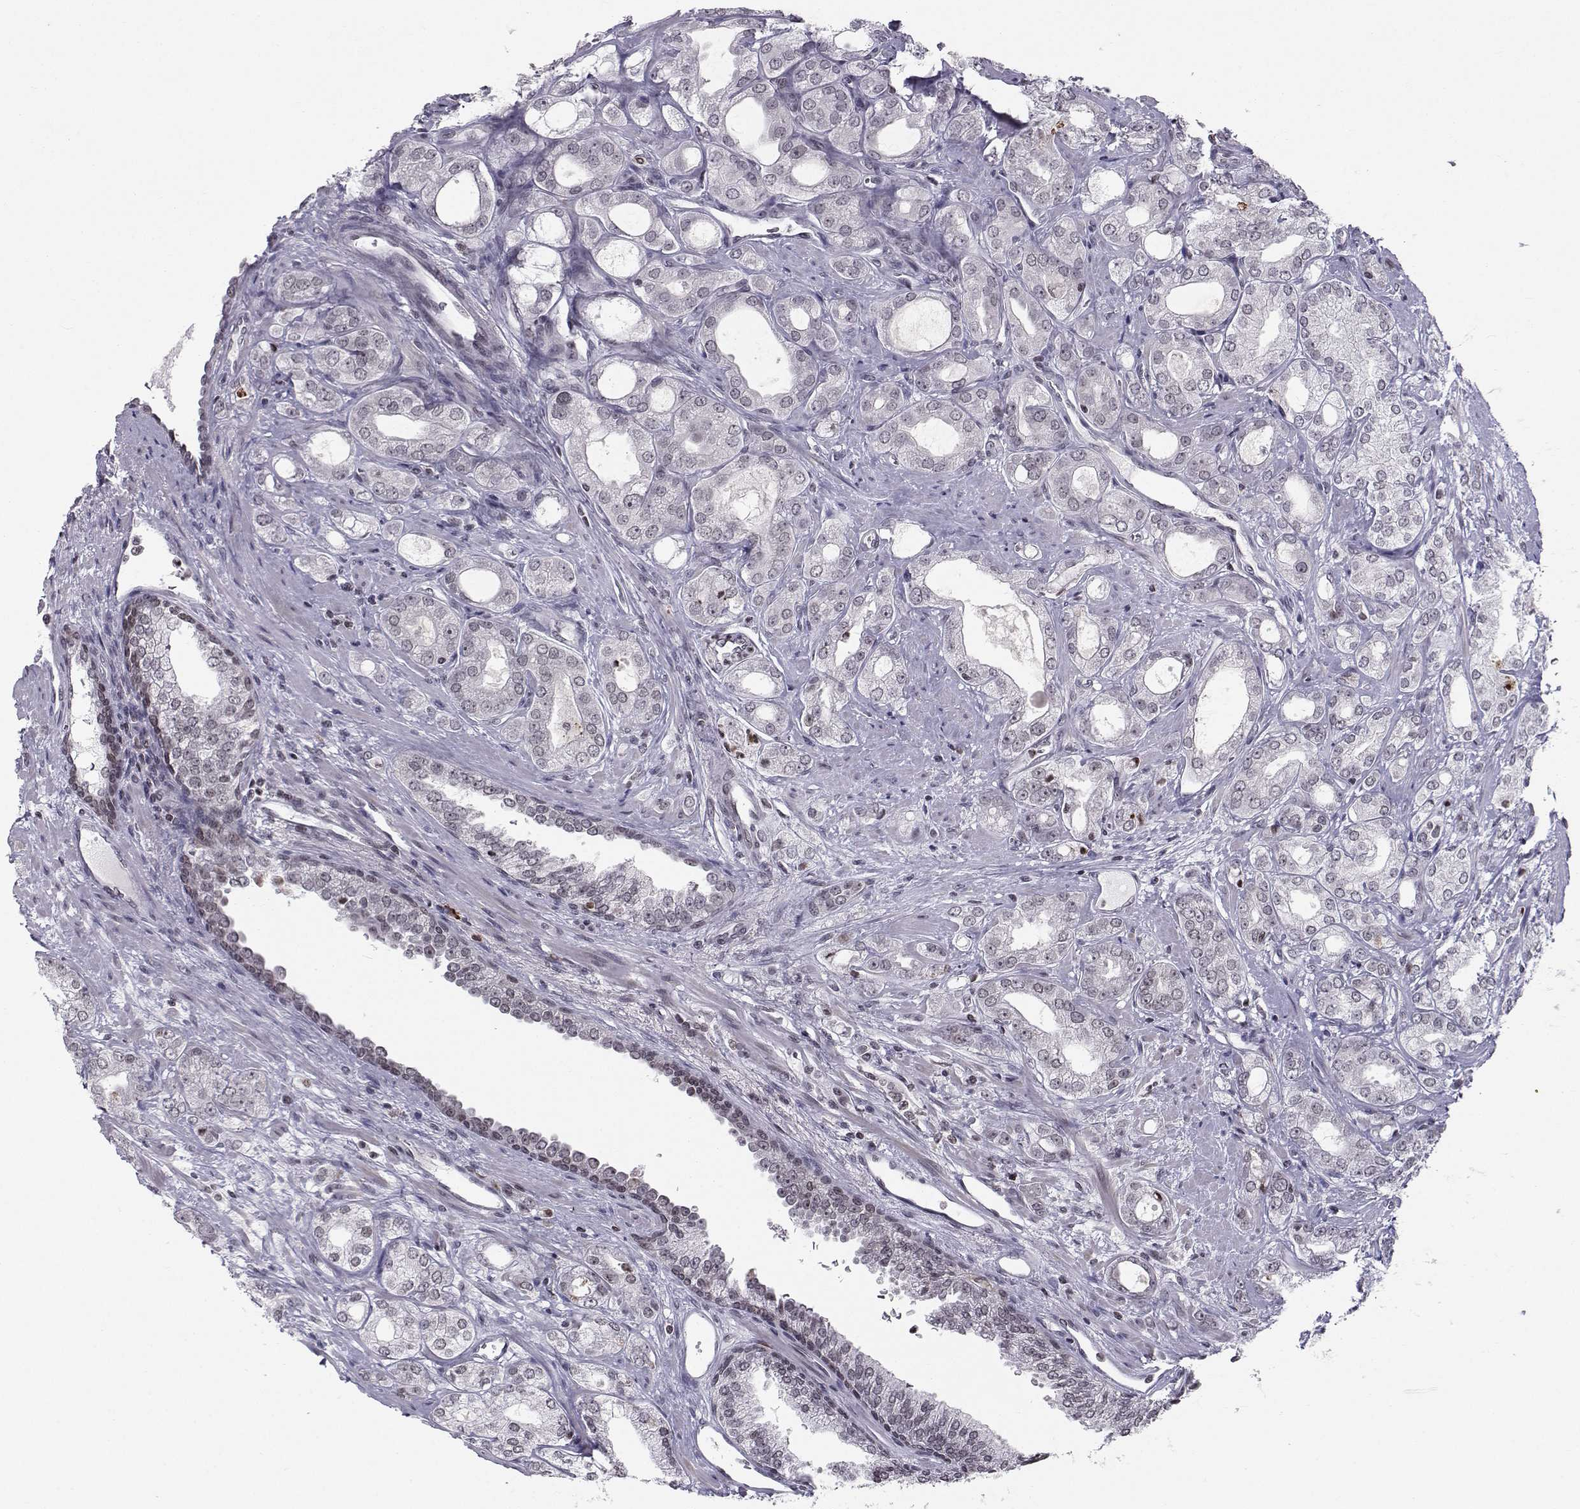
{"staining": {"intensity": "moderate", "quantity": "<25%", "location": "cytoplasmic/membranous"}, "tissue": "prostate cancer", "cell_type": "Tumor cells", "image_type": "cancer", "snomed": [{"axis": "morphology", "description": "Adenocarcinoma, NOS"}, {"axis": "morphology", "description": "Adenocarcinoma, High grade"}, {"axis": "topography", "description": "Prostate"}], "caption": "A low amount of moderate cytoplasmic/membranous positivity is present in approximately <25% of tumor cells in adenocarcinoma (prostate) tissue.", "gene": "MARCHF4", "patient": {"sex": "male", "age": 70}}